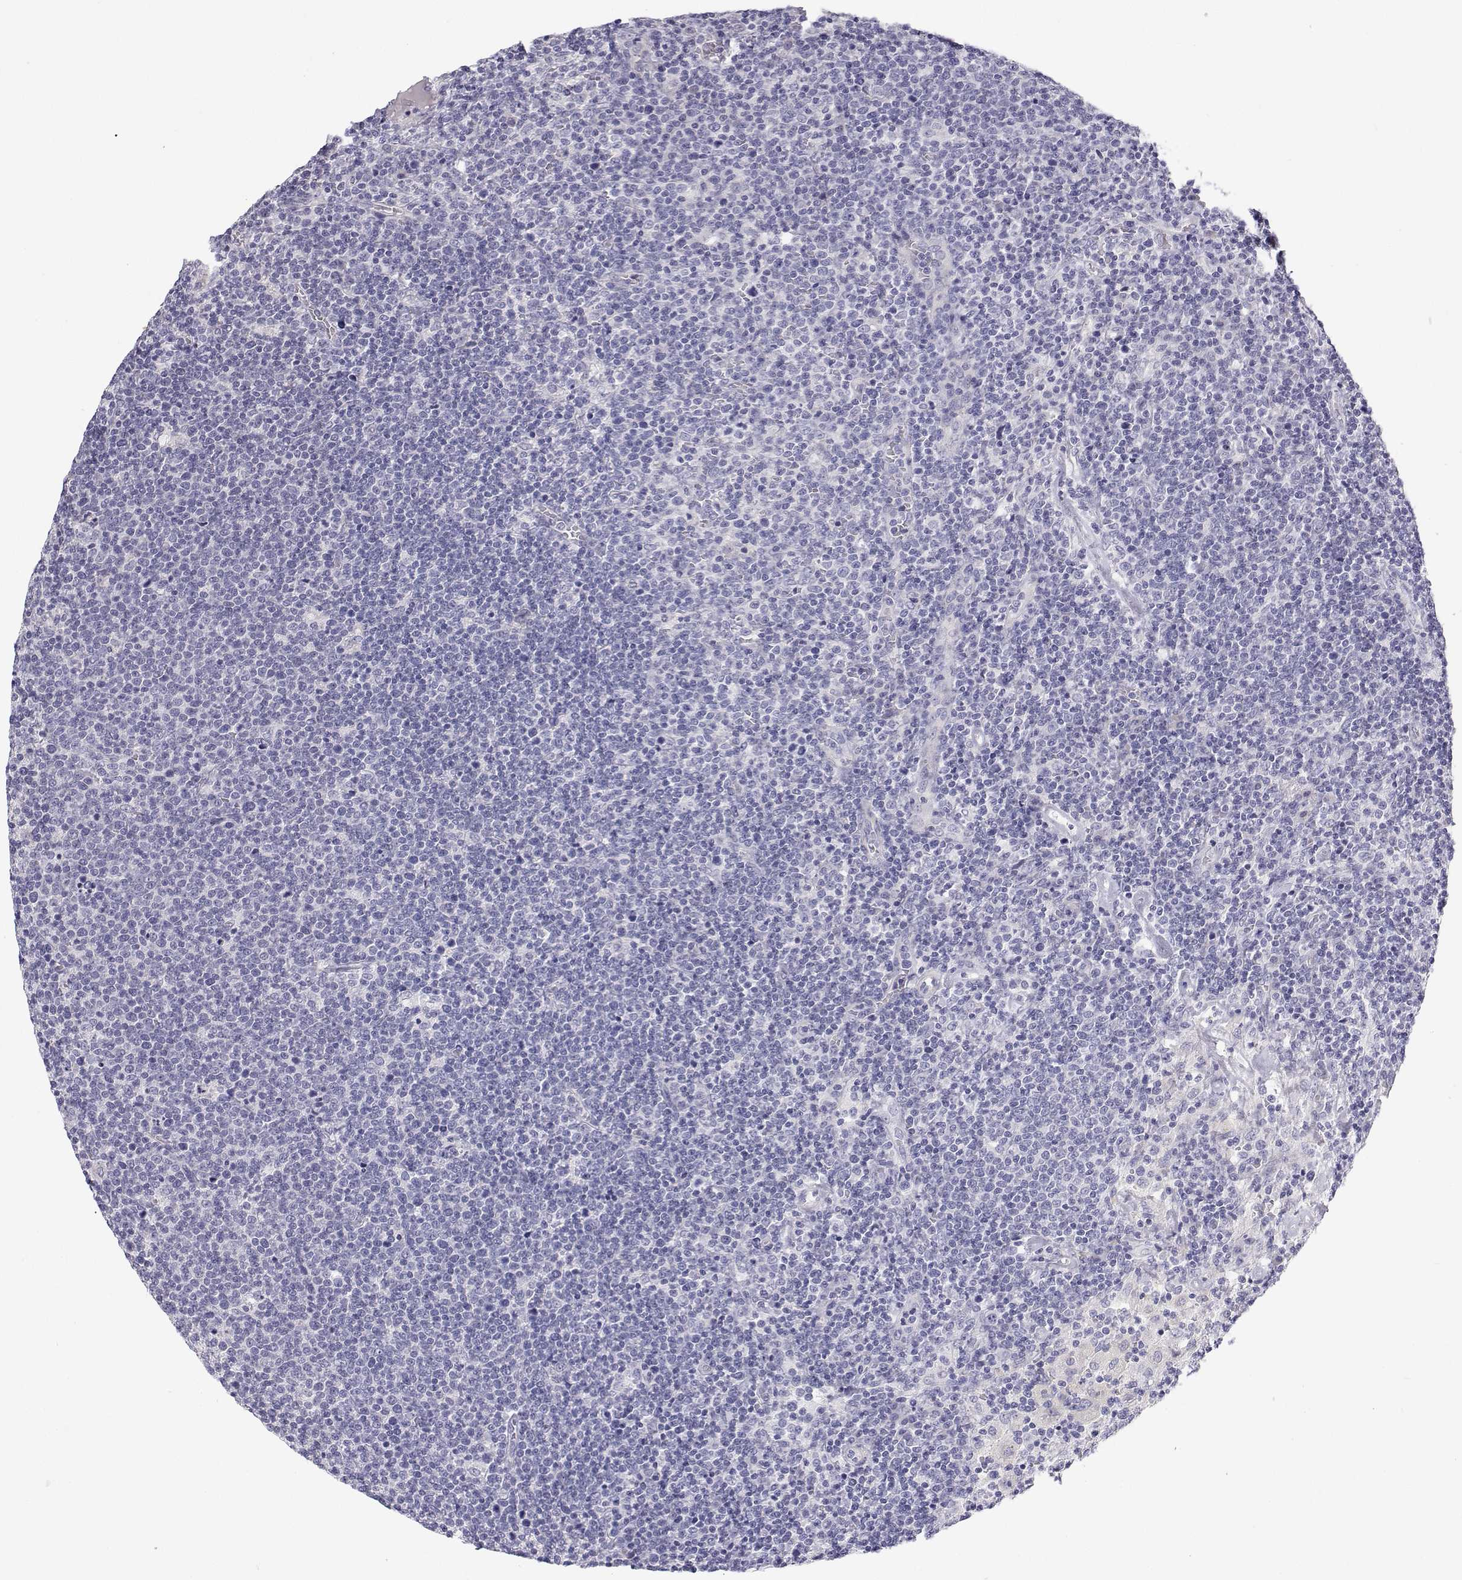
{"staining": {"intensity": "negative", "quantity": "none", "location": "none"}, "tissue": "lymphoma", "cell_type": "Tumor cells", "image_type": "cancer", "snomed": [{"axis": "morphology", "description": "Malignant lymphoma, non-Hodgkin's type, High grade"}, {"axis": "topography", "description": "Lymph node"}], "caption": "Tumor cells are negative for brown protein staining in malignant lymphoma, non-Hodgkin's type (high-grade).", "gene": "ANKRD65", "patient": {"sex": "male", "age": 61}}